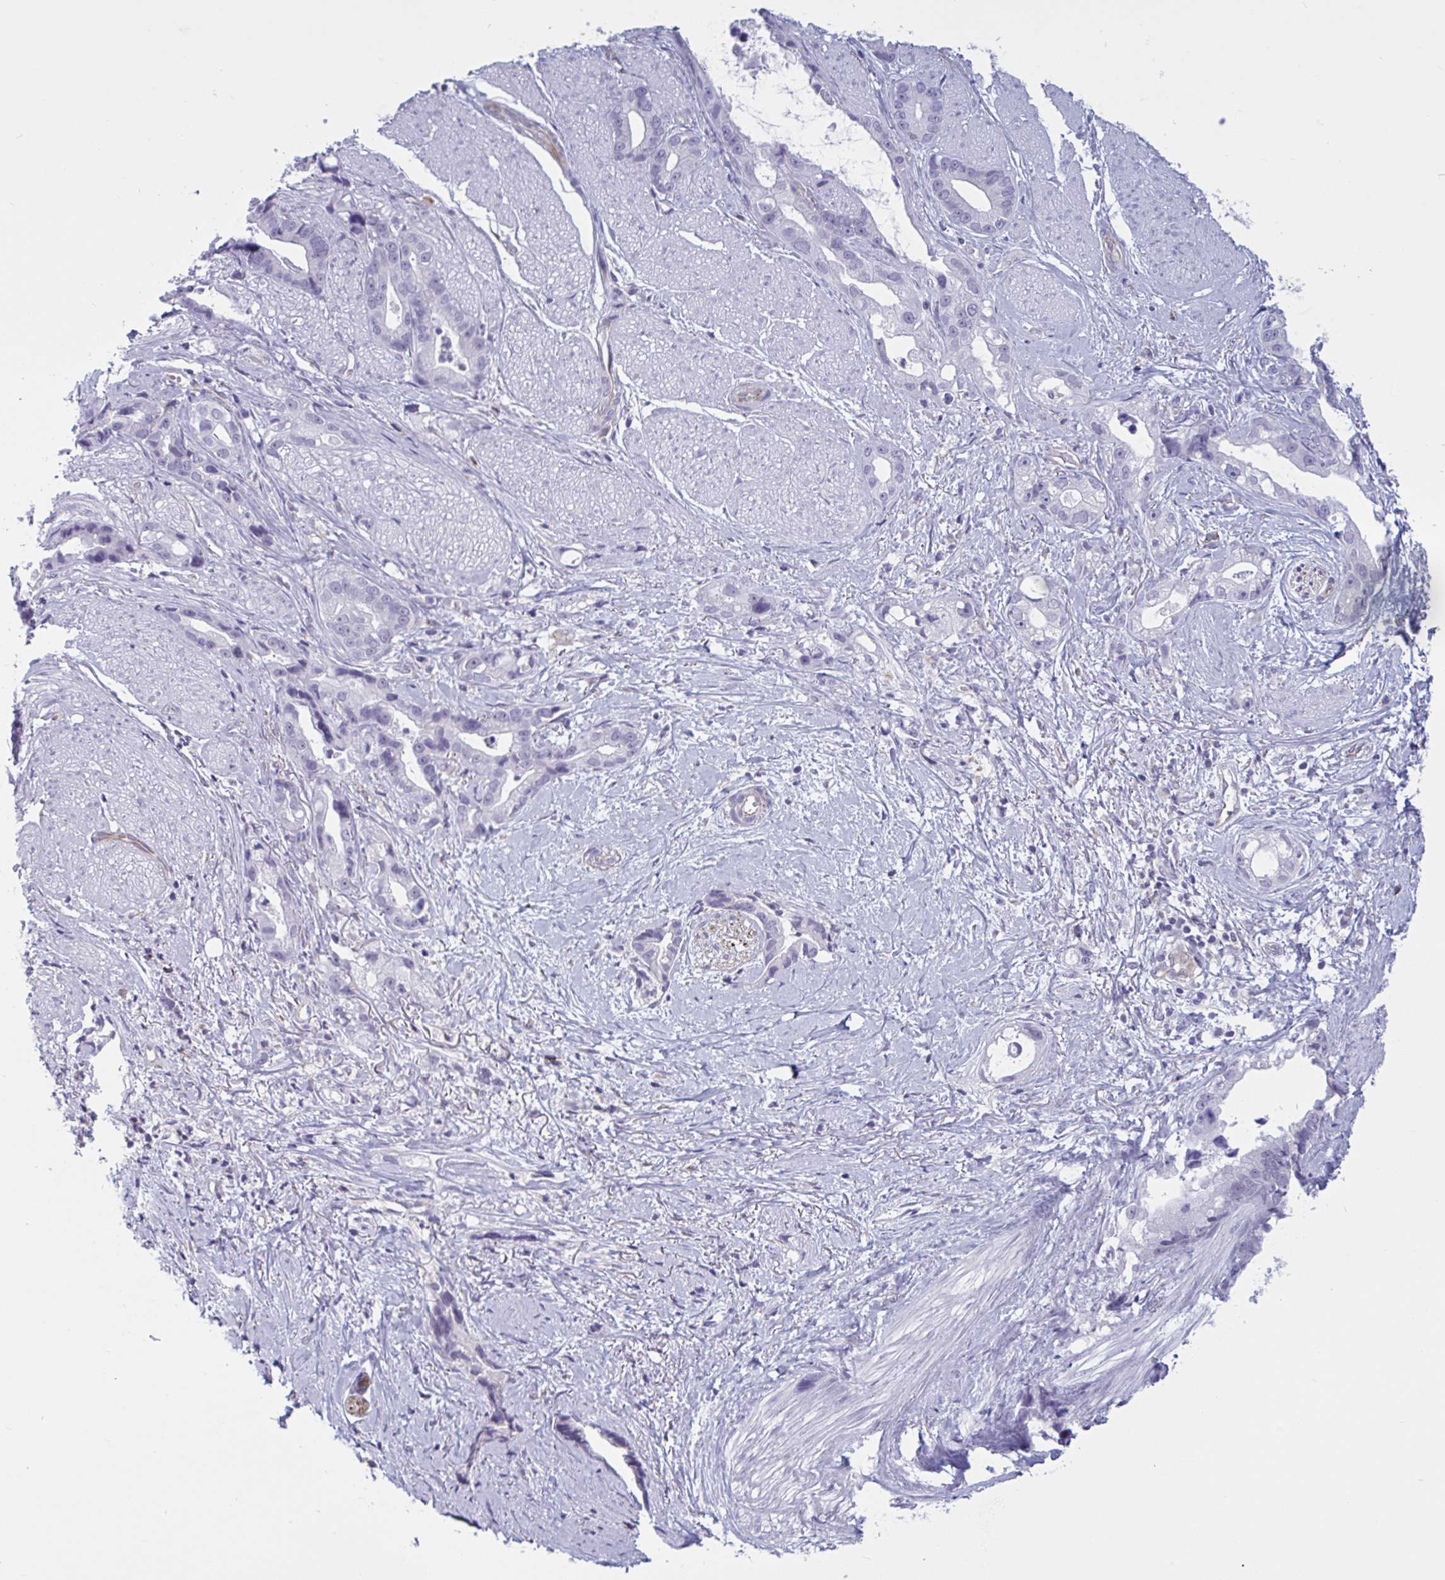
{"staining": {"intensity": "negative", "quantity": "none", "location": "none"}, "tissue": "stomach cancer", "cell_type": "Tumor cells", "image_type": "cancer", "snomed": [{"axis": "morphology", "description": "Adenocarcinoma, NOS"}, {"axis": "topography", "description": "Stomach"}], "caption": "Immunohistochemistry of stomach cancer exhibits no staining in tumor cells. The staining is performed using DAB brown chromogen with nuclei counter-stained in using hematoxylin.", "gene": "OR1L3", "patient": {"sex": "male", "age": 55}}